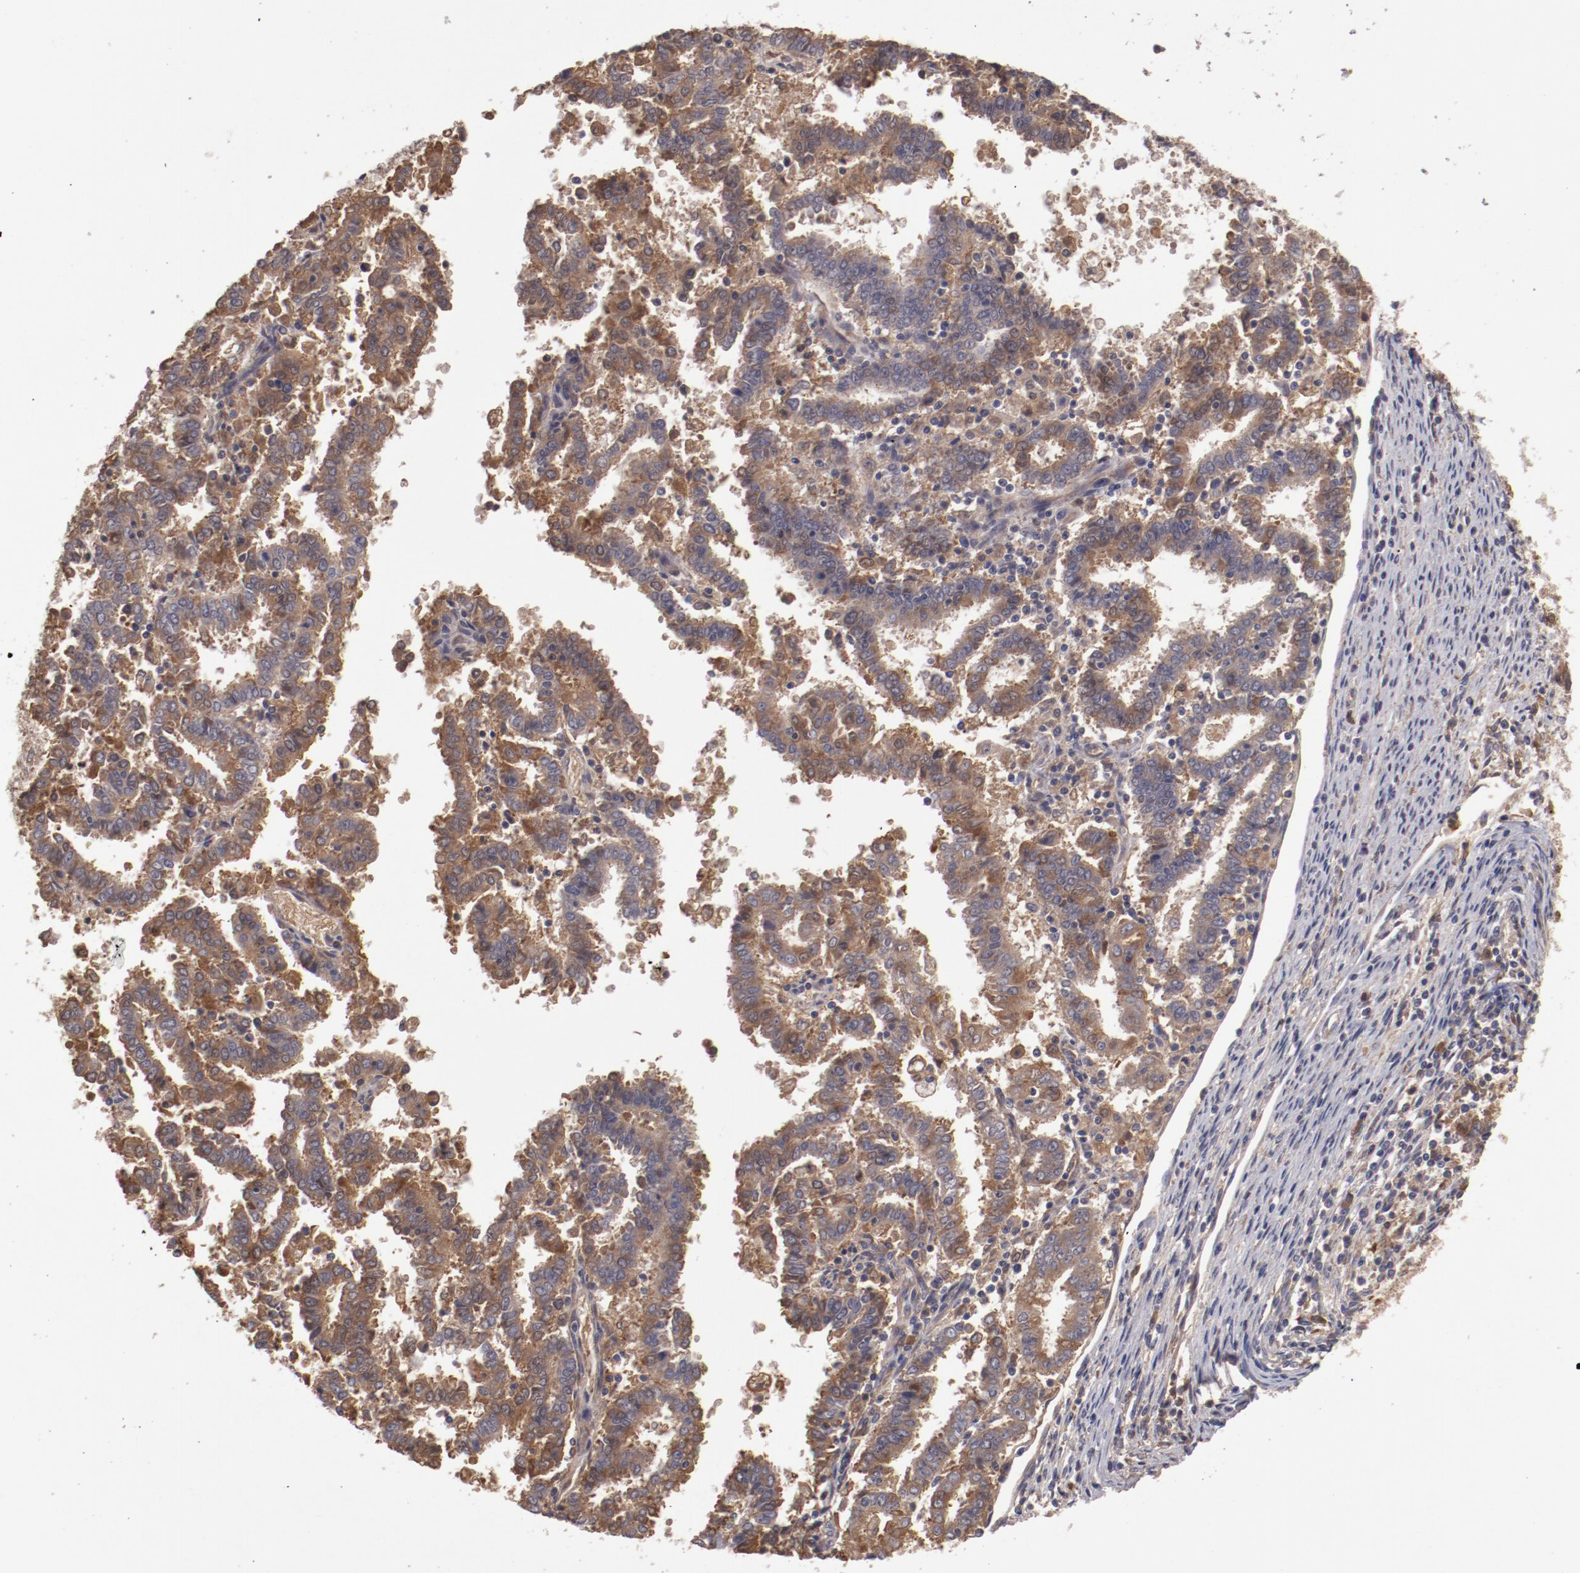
{"staining": {"intensity": "moderate", "quantity": "25%-75%", "location": "cytoplasmic/membranous"}, "tissue": "endometrial cancer", "cell_type": "Tumor cells", "image_type": "cancer", "snomed": [{"axis": "morphology", "description": "Adenocarcinoma, NOS"}, {"axis": "topography", "description": "Uterus"}], "caption": "An IHC micrograph of tumor tissue is shown. Protein staining in brown highlights moderate cytoplasmic/membranous positivity in endometrial adenocarcinoma within tumor cells.", "gene": "CP", "patient": {"sex": "female", "age": 83}}